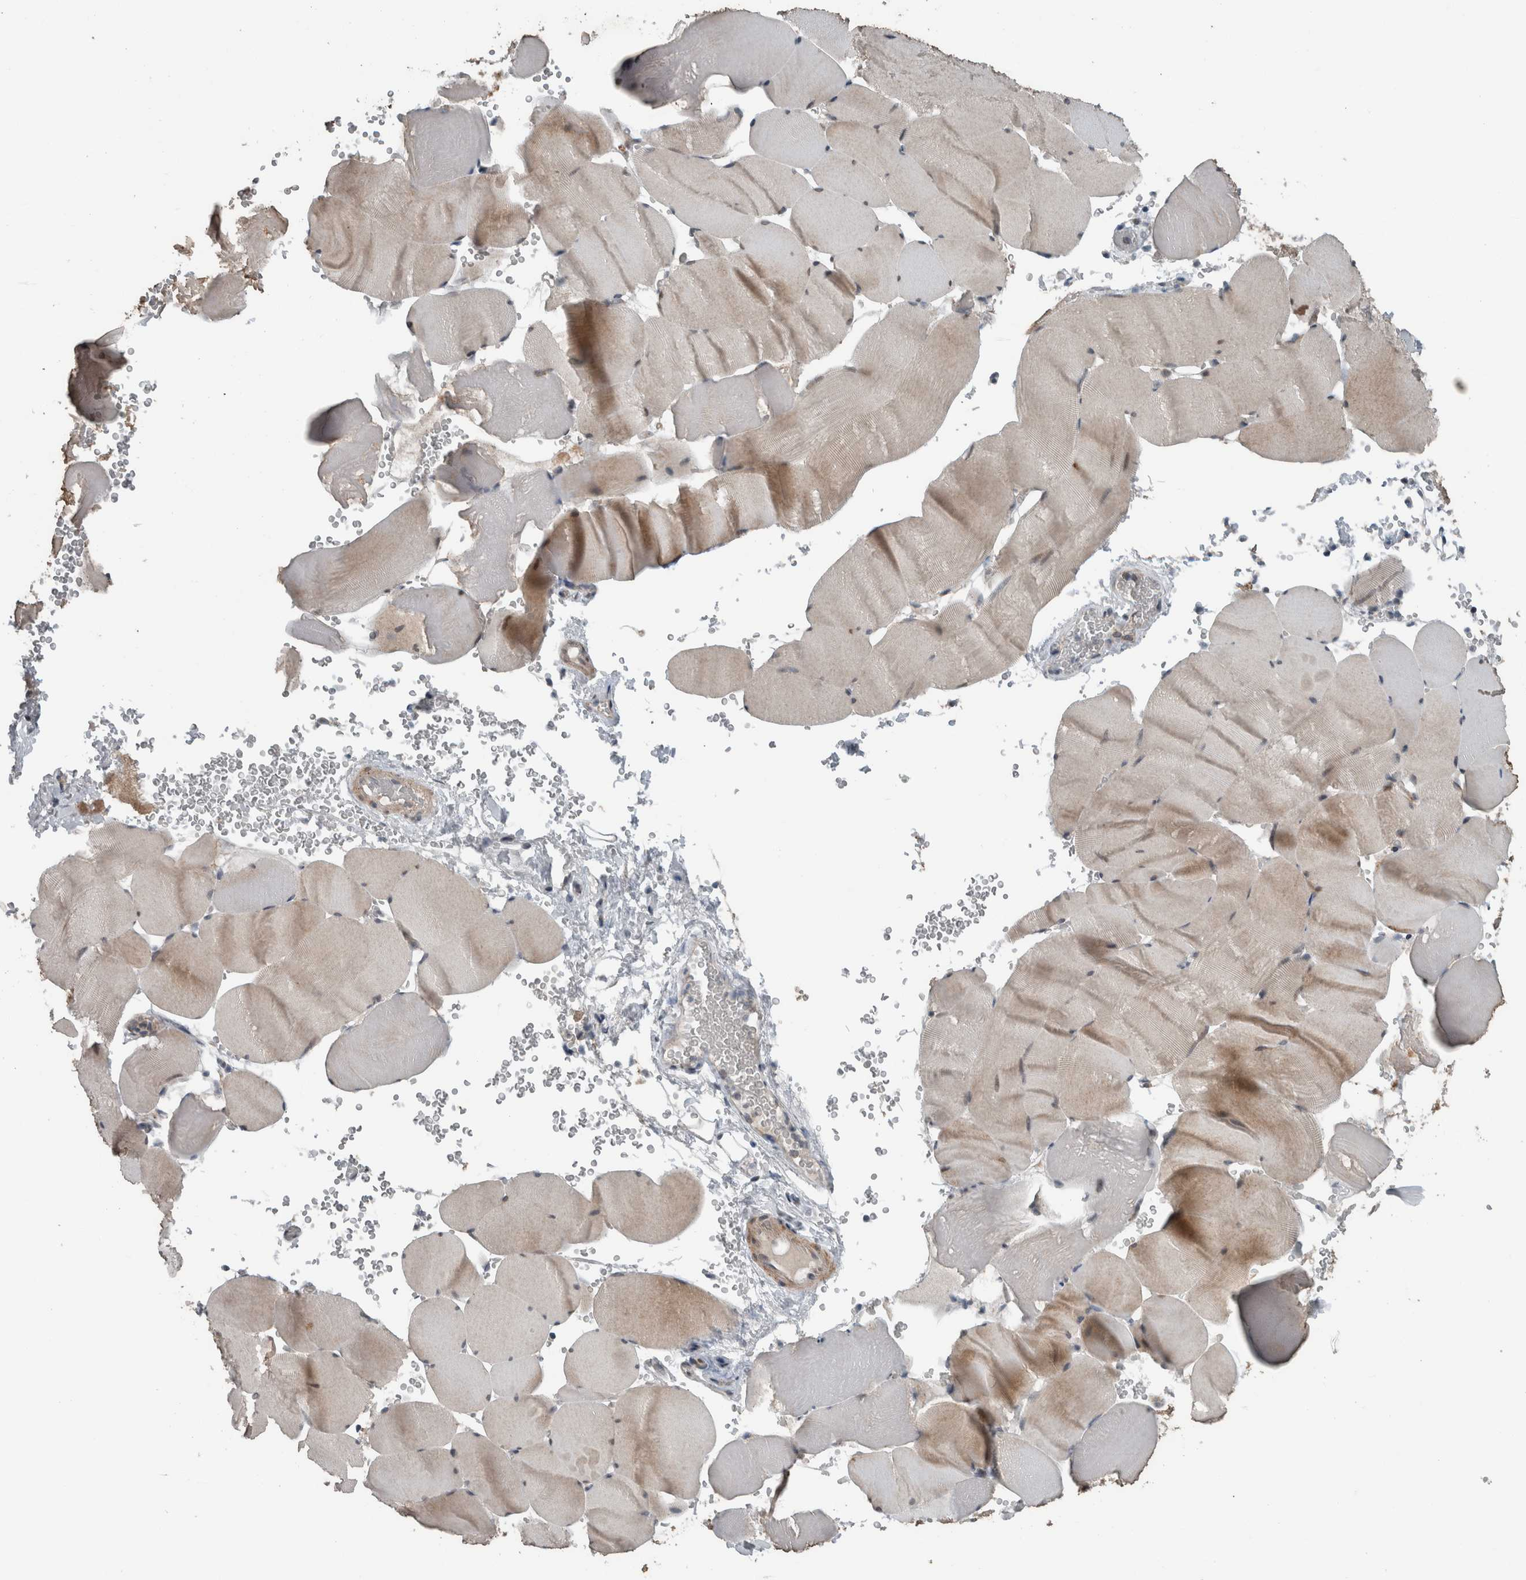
{"staining": {"intensity": "weak", "quantity": "25%-75%", "location": "cytoplasmic/membranous"}, "tissue": "skeletal muscle", "cell_type": "Myocytes", "image_type": "normal", "snomed": [{"axis": "morphology", "description": "Normal tissue, NOS"}, {"axis": "topography", "description": "Skeletal muscle"}], "caption": "Protein staining of normal skeletal muscle exhibits weak cytoplasmic/membranous positivity in about 25%-75% of myocytes.", "gene": "GBA2", "patient": {"sex": "male", "age": 62}}